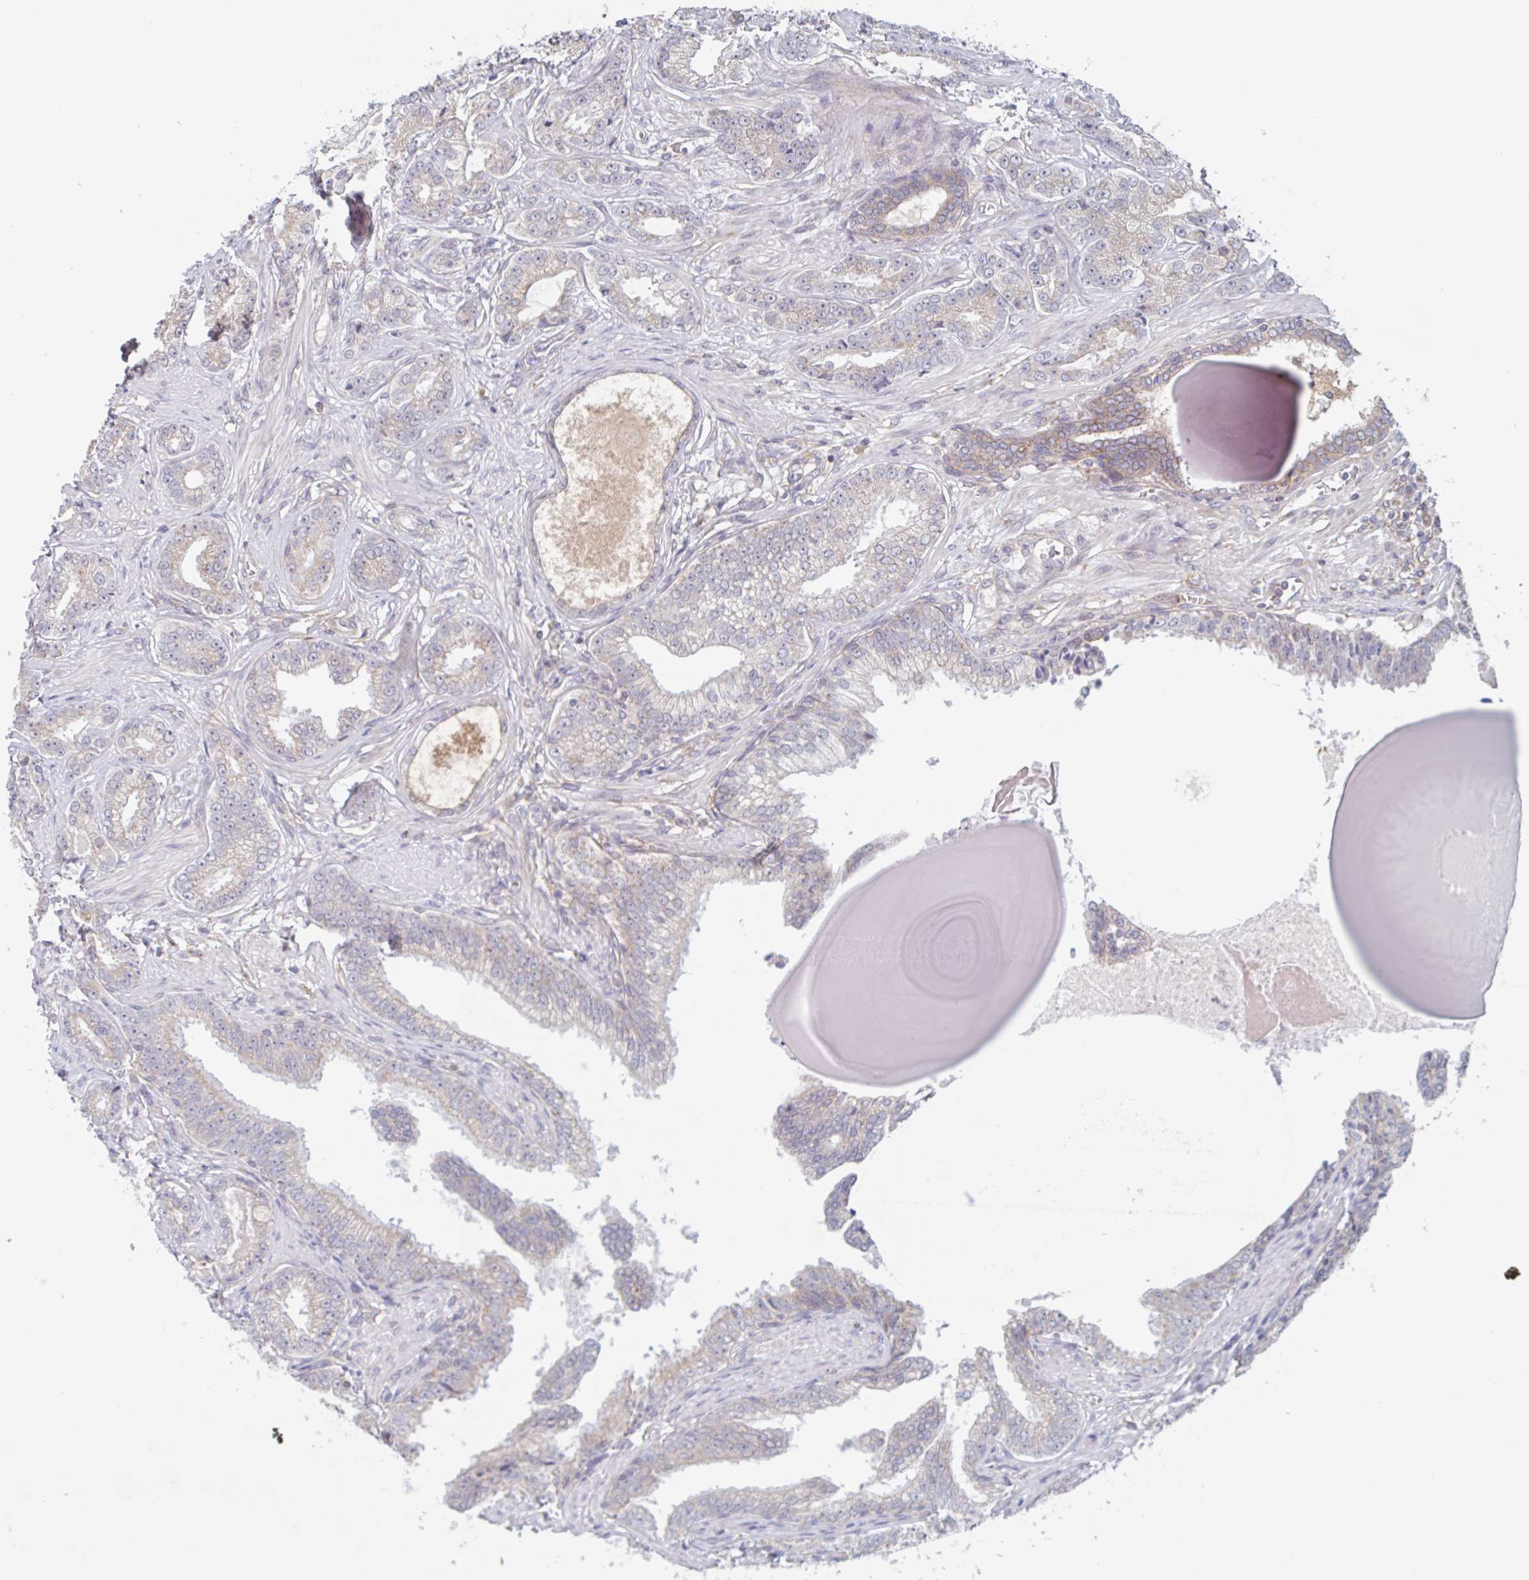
{"staining": {"intensity": "weak", "quantity": "<25%", "location": "cytoplasmic/membranous"}, "tissue": "prostate cancer", "cell_type": "Tumor cells", "image_type": "cancer", "snomed": [{"axis": "morphology", "description": "Adenocarcinoma, Low grade"}, {"axis": "topography", "description": "Prostate"}], "caption": "Tumor cells are negative for protein expression in human prostate cancer. Nuclei are stained in blue.", "gene": "SURF1", "patient": {"sex": "male", "age": 61}}